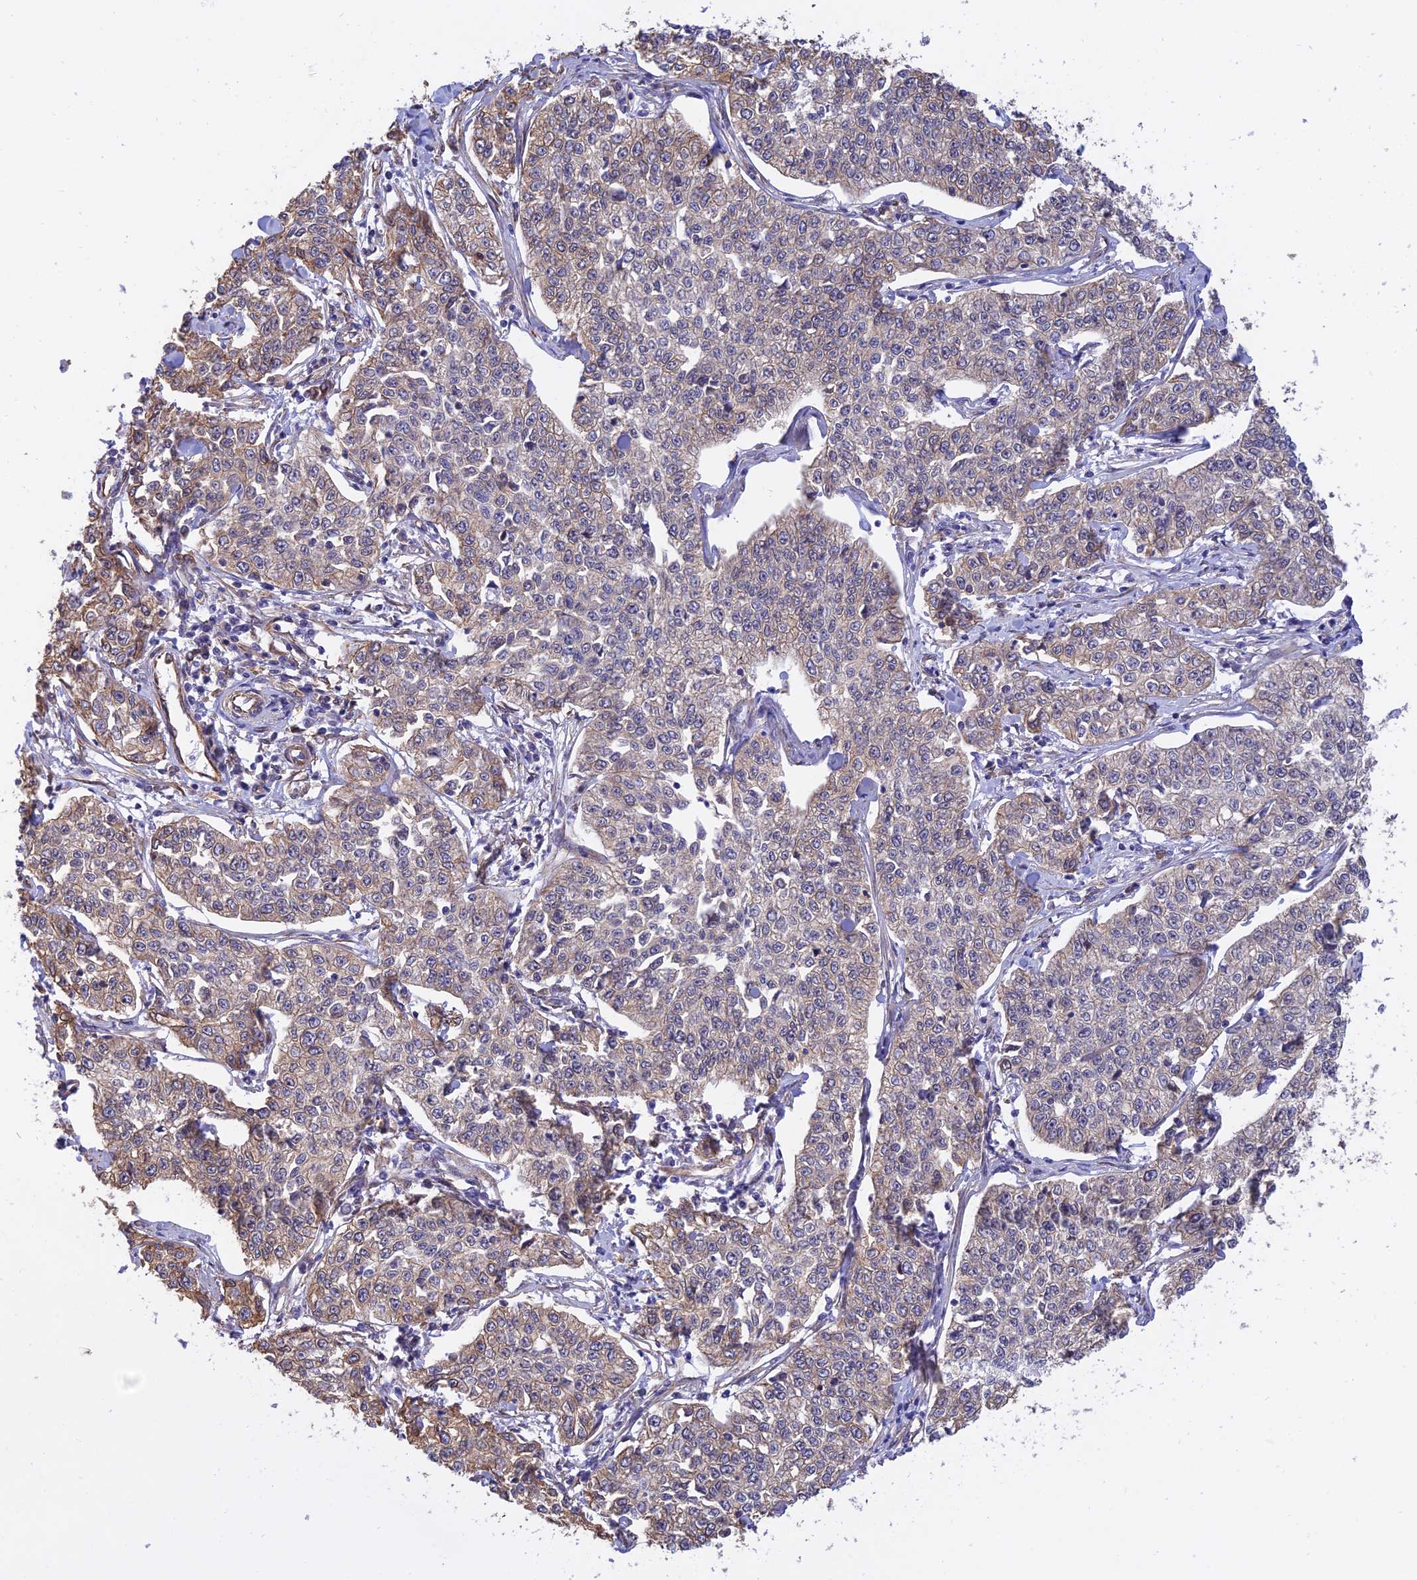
{"staining": {"intensity": "weak", "quantity": "25%-75%", "location": "cytoplasmic/membranous"}, "tissue": "cervical cancer", "cell_type": "Tumor cells", "image_type": "cancer", "snomed": [{"axis": "morphology", "description": "Squamous cell carcinoma, NOS"}, {"axis": "topography", "description": "Cervix"}], "caption": "The histopathology image reveals immunohistochemical staining of squamous cell carcinoma (cervical). There is weak cytoplasmic/membranous positivity is present in about 25%-75% of tumor cells. The protein is shown in brown color, while the nuclei are stained blue.", "gene": "PAGR1", "patient": {"sex": "female", "age": 35}}